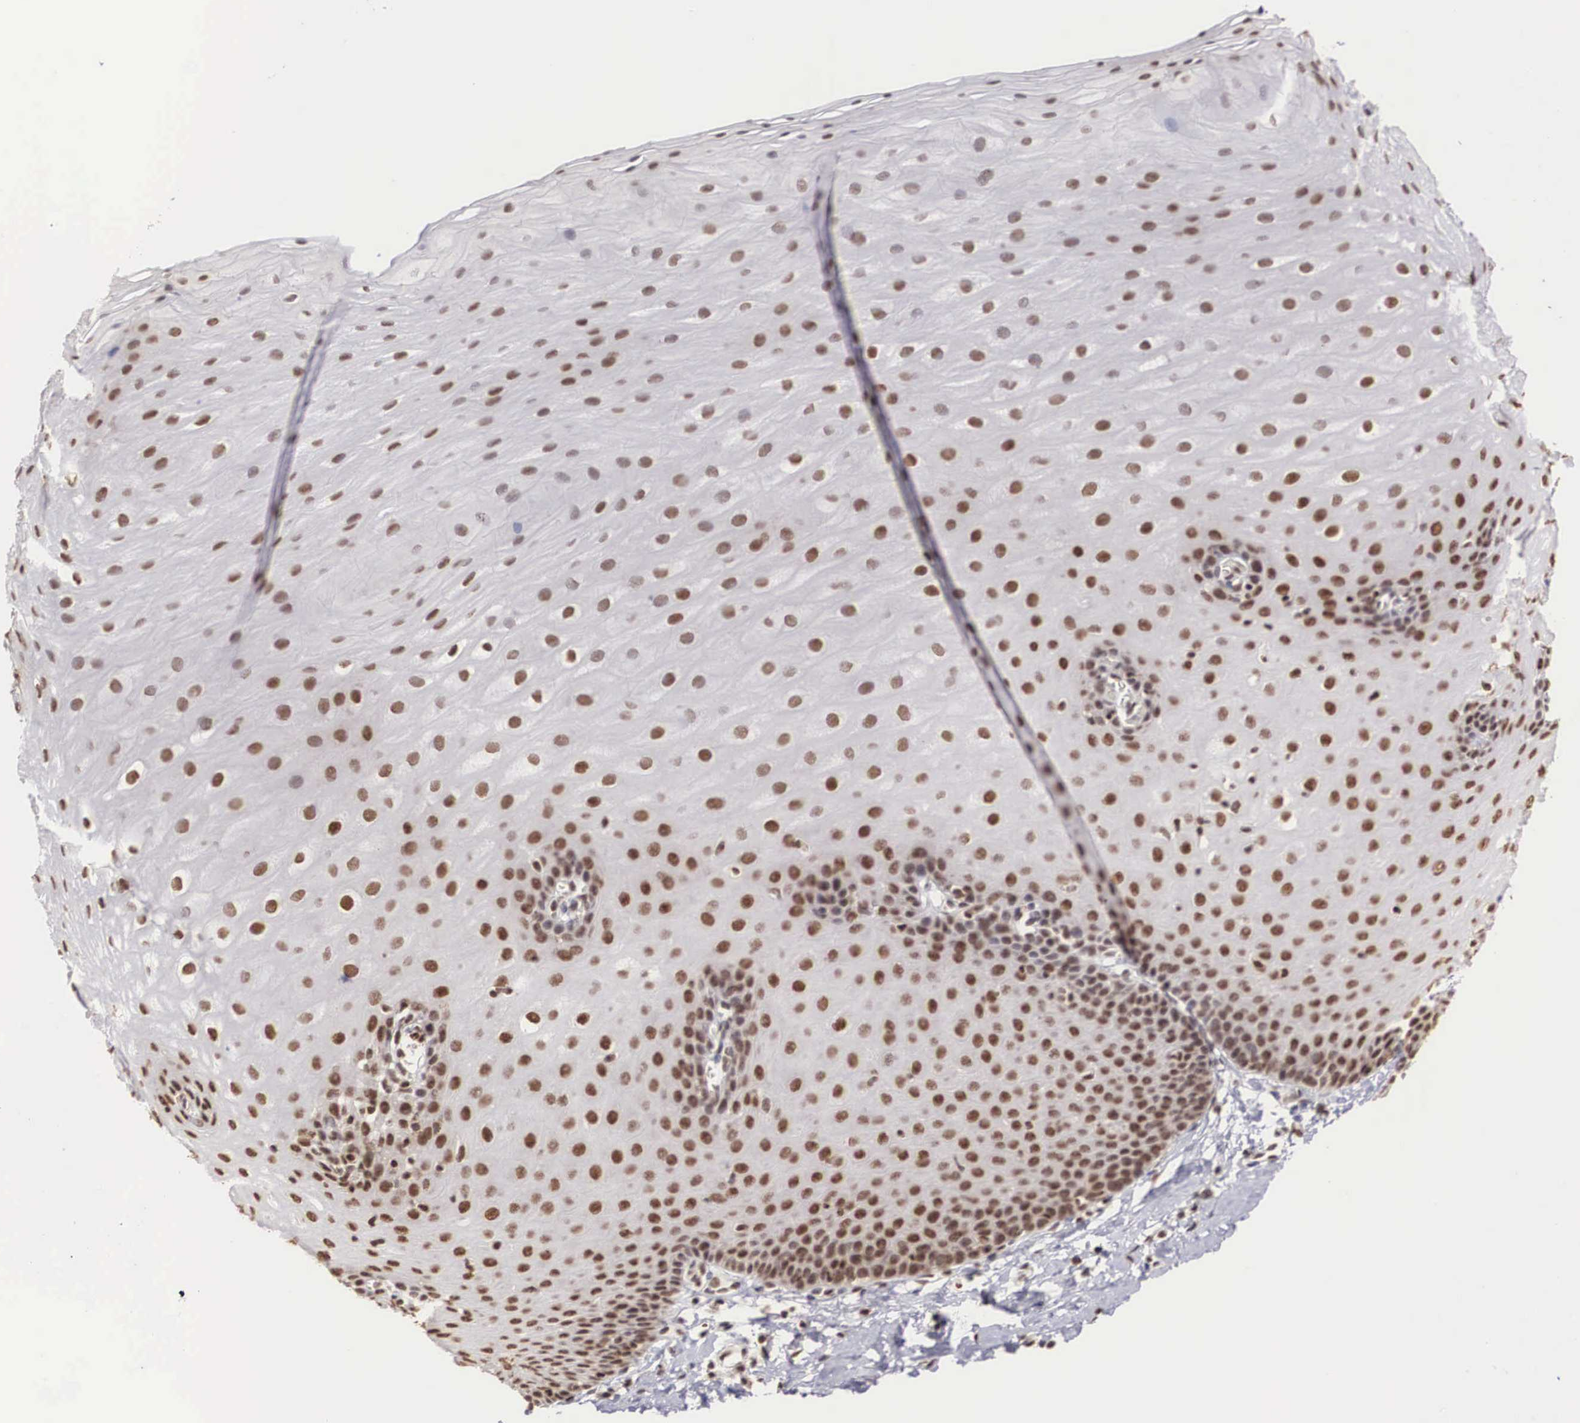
{"staining": {"intensity": "strong", "quantity": "25%-75%", "location": "nuclear"}, "tissue": "esophagus", "cell_type": "Squamous epithelial cells", "image_type": "normal", "snomed": [{"axis": "morphology", "description": "Normal tissue, NOS"}, {"axis": "topography", "description": "Esophagus"}], "caption": "A brown stain highlights strong nuclear expression of a protein in squamous epithelial cells of unremarkable esophagus.", "gene": "HTATSF1", "patient": {"sex": "male", "age": 70}}